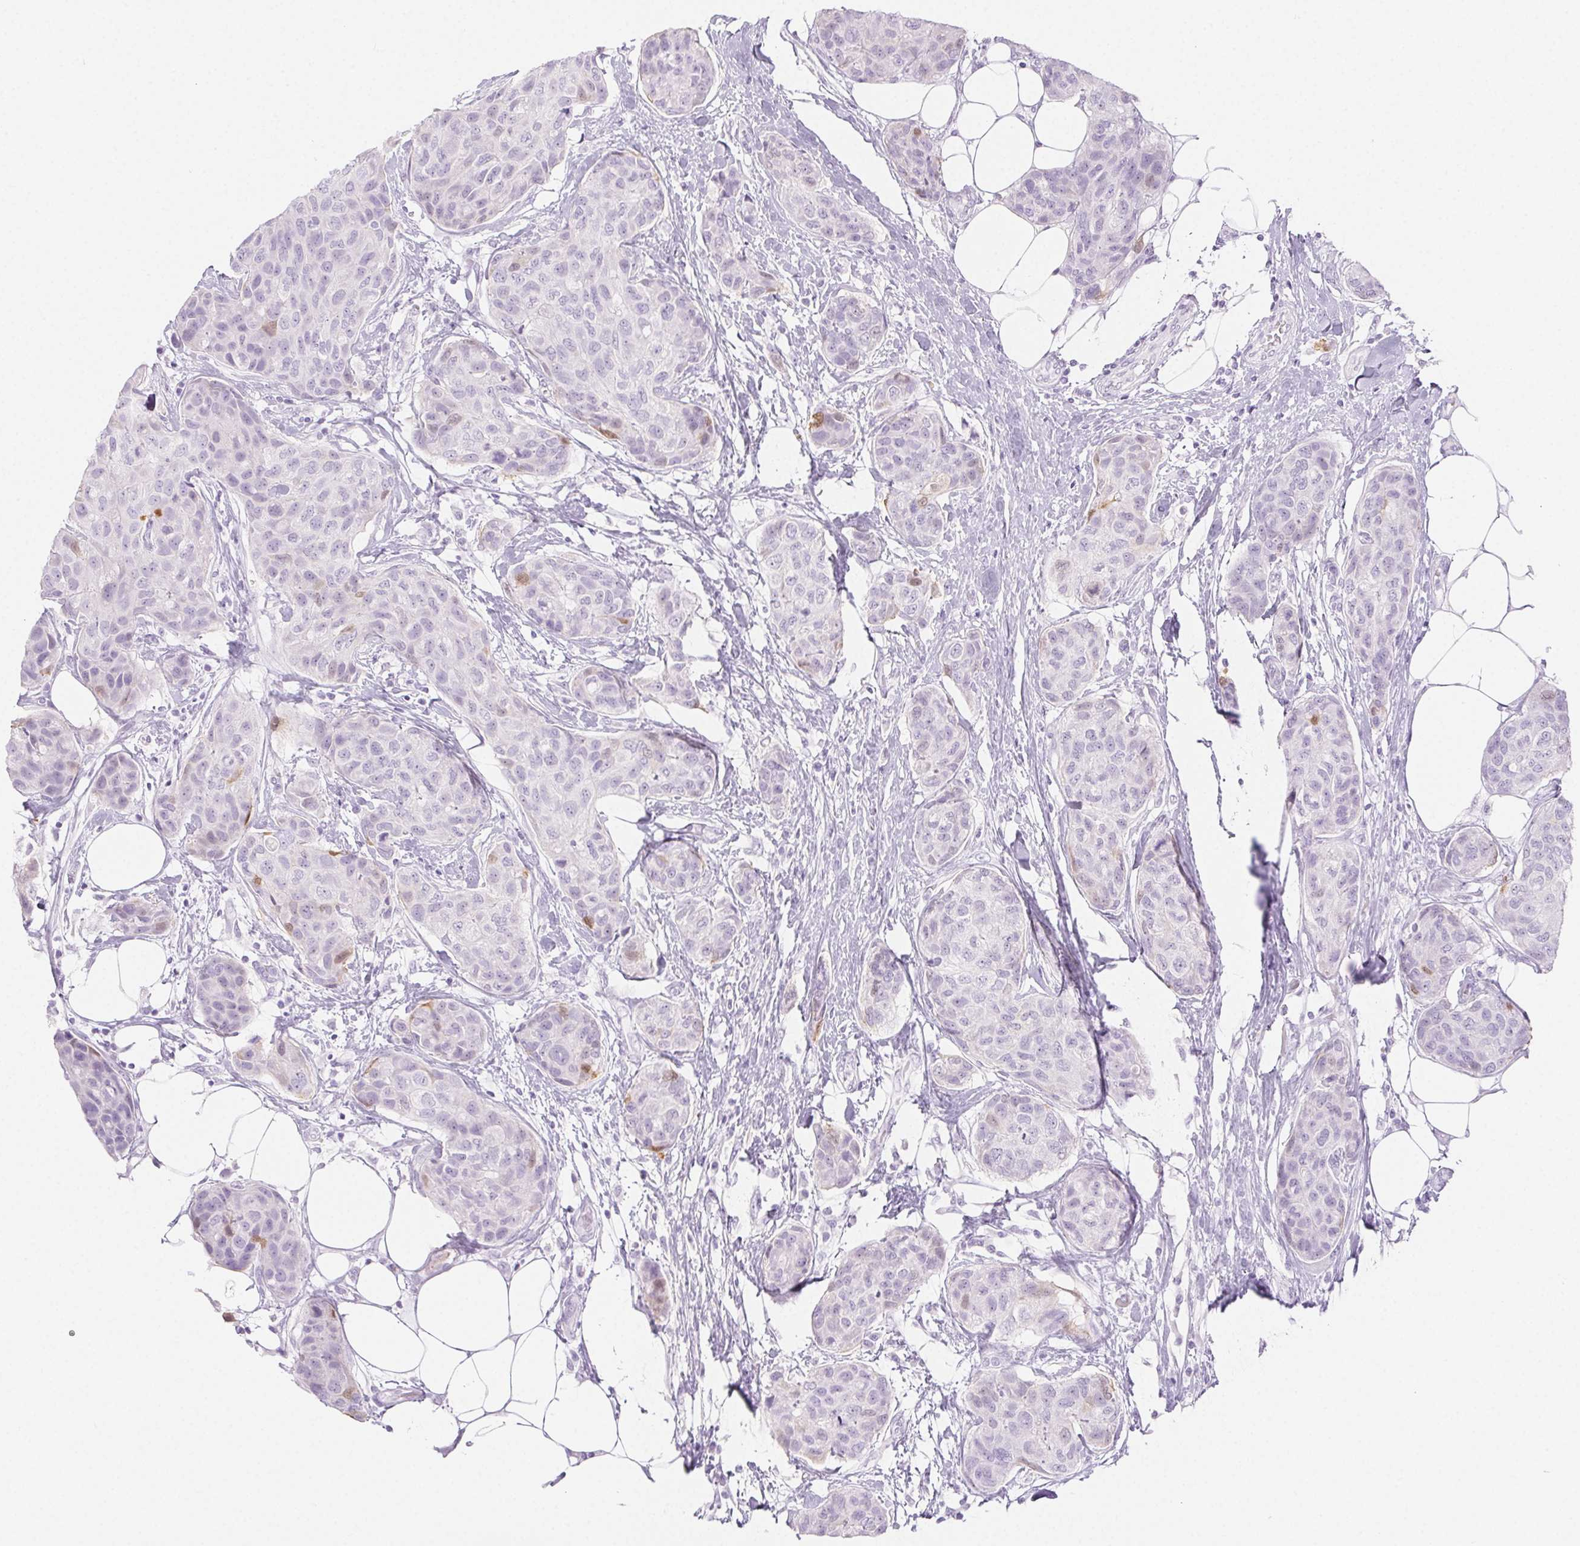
{"staining": {"intensity": "weak", "quantity": "<25%", "location": "nuclear"}, "tissue": "breast cancer", "cell_type": "Tumor cells", "image_type": "cancer", "snomed": [{"axis": "morphology", "description": "Duct carcinoma"}, {"axis": "topography", "description": "Breast"}], "caption": "High magnification brightfield microscopy of breast cancer (invasive ductal carcinoma) stained with DAB (3,3'-diaminobenzidine) (brown) and counterstained with hematoxylin (blue): tumor cells show no significant staining.", "gene": "SPRR3", "patient": {"sex": "female", "age": 80}}